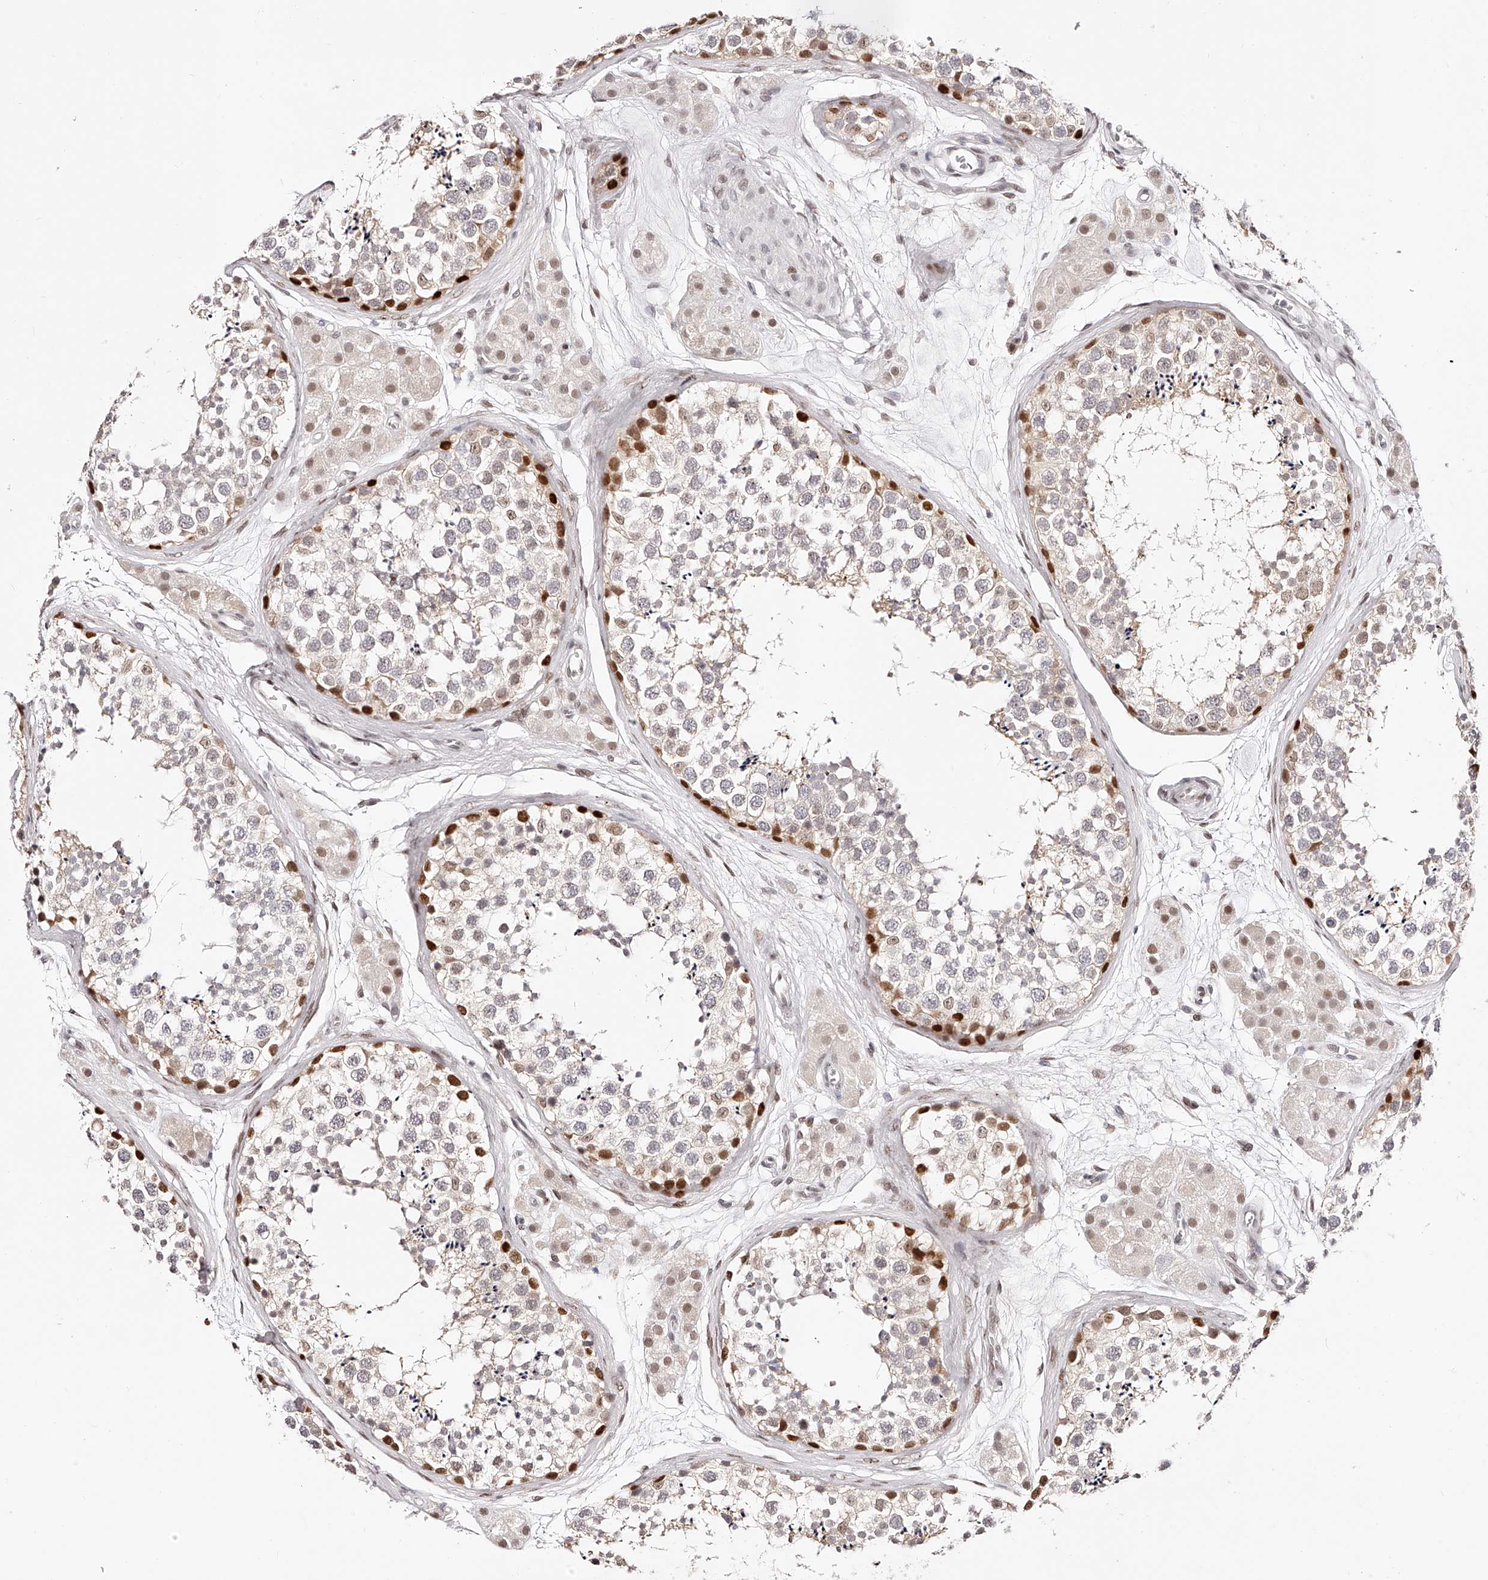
{"staining": {"intensity": "strong", "quantity": "<25%", "location": "nuclear"}, "tissue": "testis", "cell_type": "Cells in seminiferous ducts", "image_type": "normal", "snomed": [{"axis": "morphology", "description": "Normal tissue, NOS"}, {"axis": "topography", "description": "Testis"}], "caption": "DAB immunohistochemical staining of unremarkable testis displays strong nuclear protein expression in approximately <25% of cells in seminiferous ducts. (Stains: DAB in brown, nuclei in blue, Microscopy: brightfield microscopy at high magnification).", "gene": "USF3", "patient": {"sex": "male", "age": 56}}